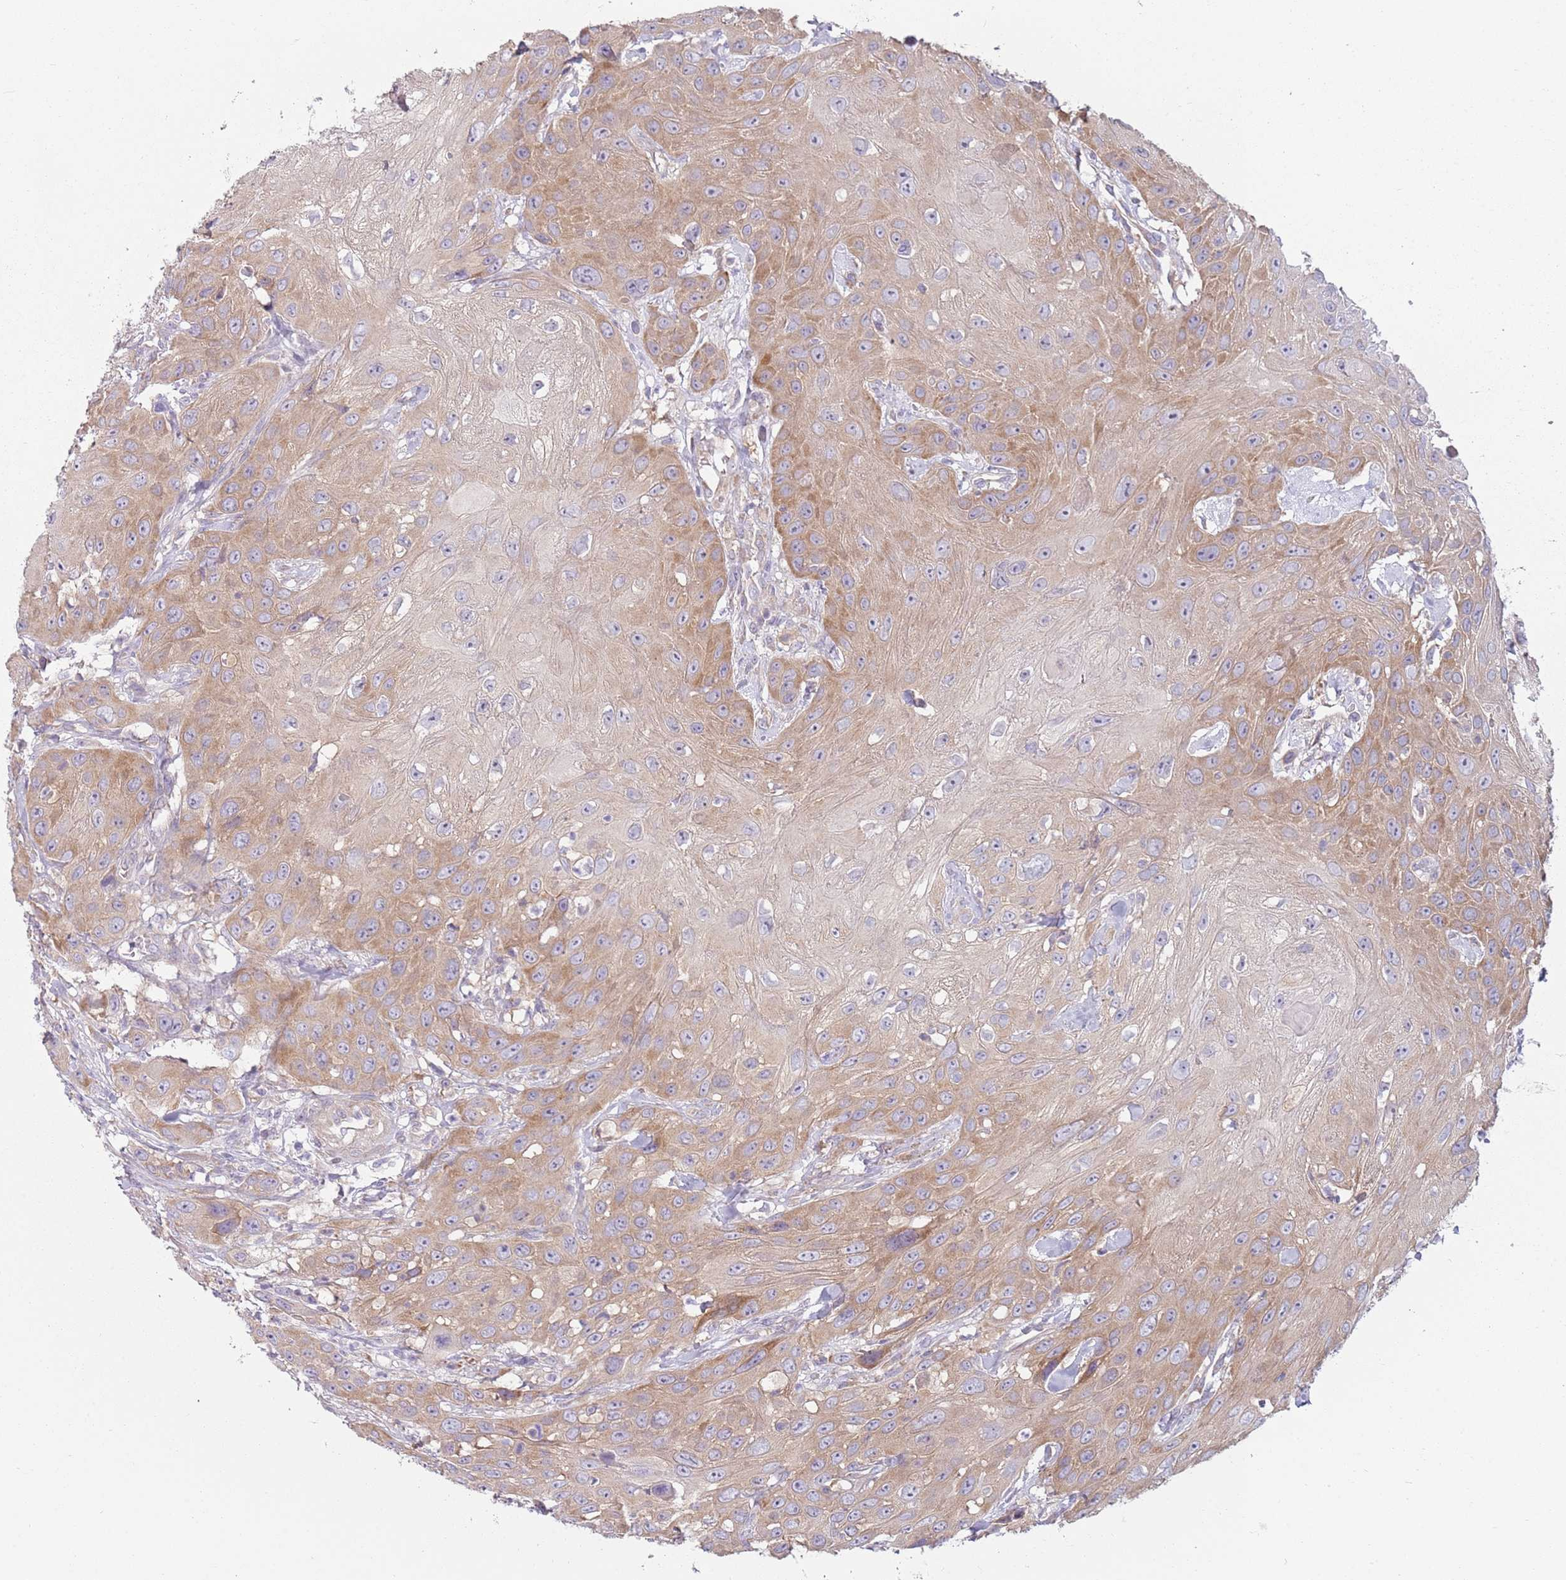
{"staining": {"intensity": "moderate", "quantity": ">75%", "location": "cytoplasmic/membranous"}, "tissue": "head and neck cancer", "cell_type": "Tumor cells", "image_type": "cancer", "snomed": [{"axis": "morphology", "description": "Squamous cell carcinoma, NOS"}, {"axis": "topography", "description": "Head-Neck"}], "caption": "Protein expression analysis of head and neck squamous cell carcinoma shows moderate cytoplasmic/membranous staining in about >75% of tumor cells.", "gene": "SLC26A6", "patient": {"sex": "male", "age": 81}}